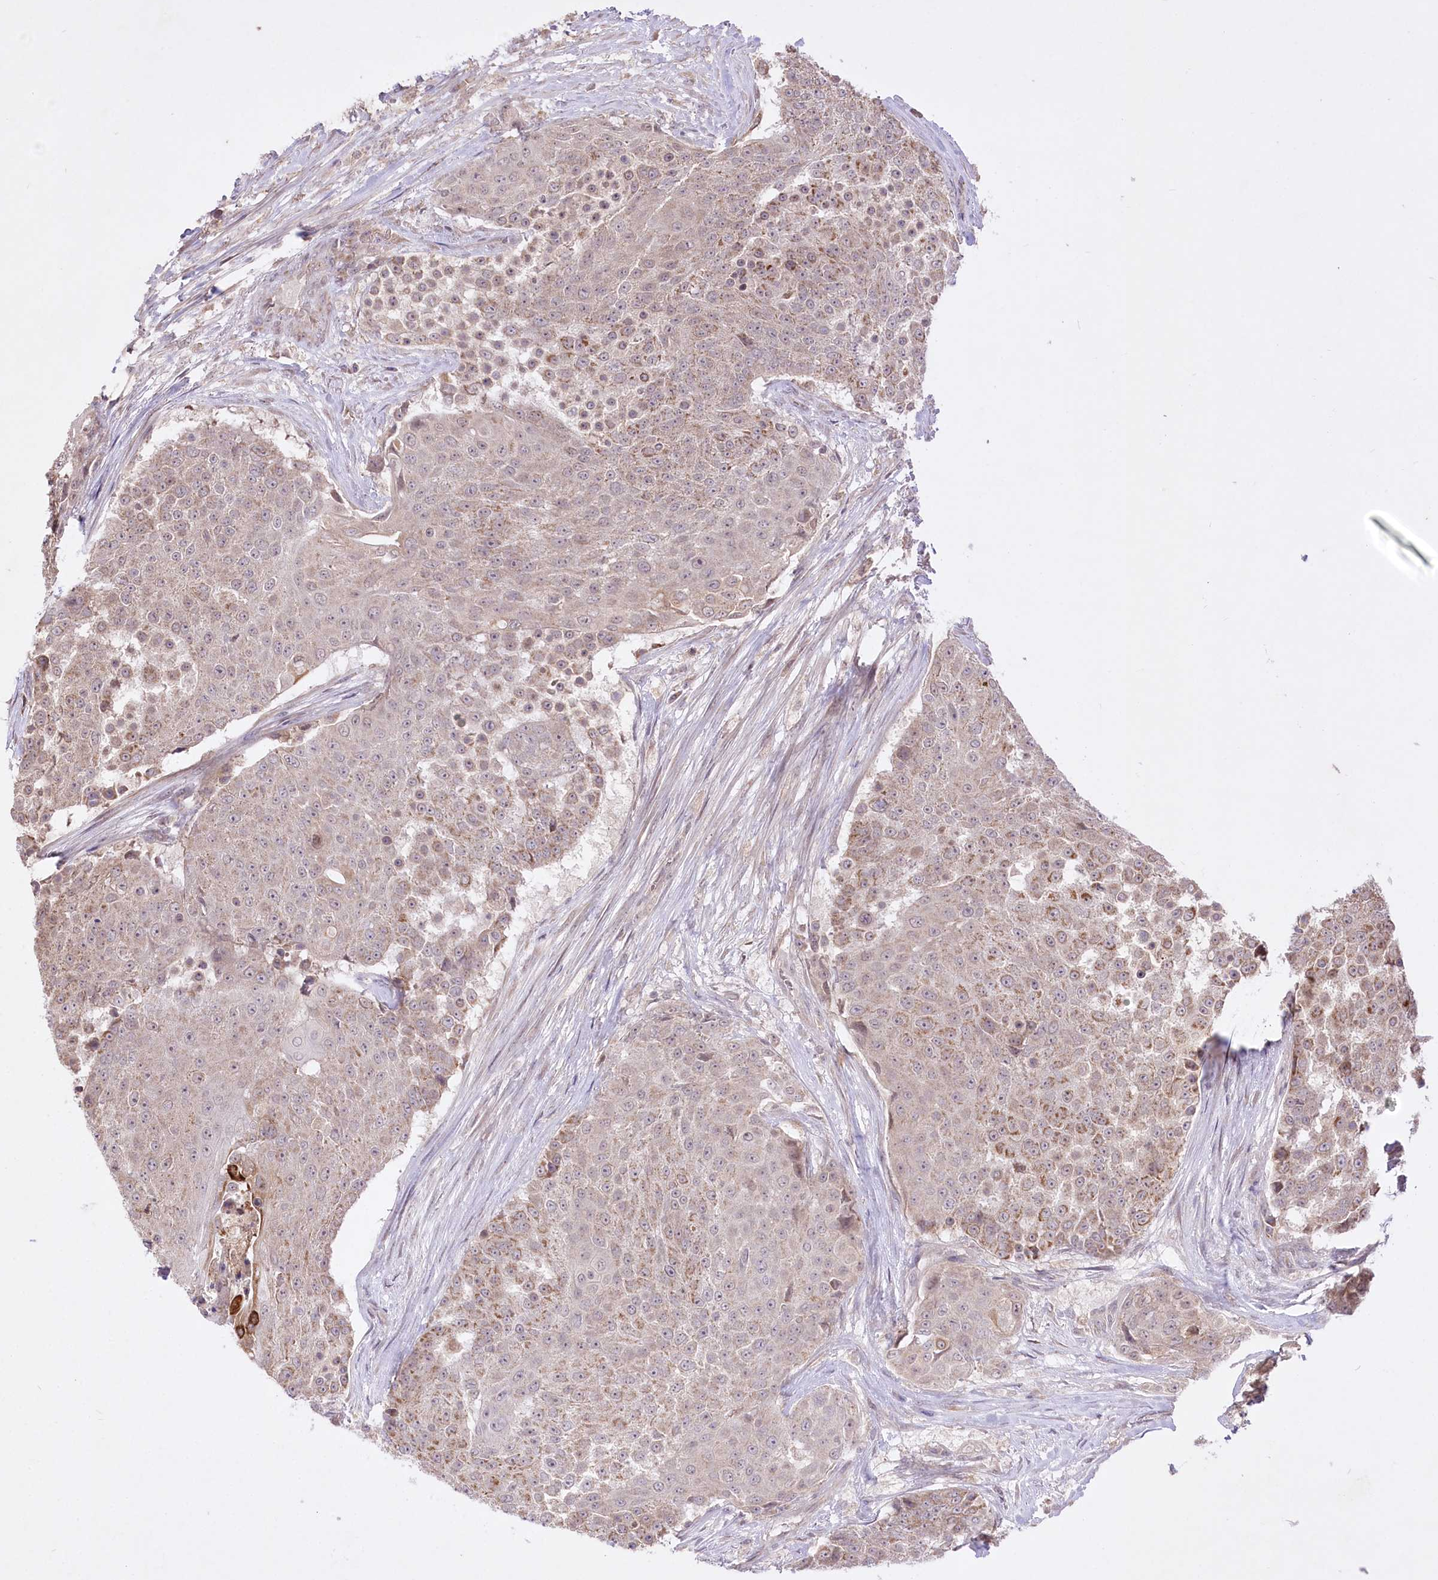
{"staining": {"intensity": "moderate", "quantity": "25%-75%", "location": "cytoplasmic/membranous"}, "tissue": "urothelial cancer", "cell_type": "Tumor cells", "image_type": "cancer", "snomed": [{"axis": "morphology", "description": "Urothelial carcinoma, High grade"}, {"axis": "topography", "description": "Urinary bladder"}], "caption": "Immunohistochemistry (IHC) micrograph of neoplastic tissue: human urothelial carcinoma (high-grade) stained using immunohistochemistry (IHC) displays medium levels of moderate protein expression localized specifically in the cytoplasmic/membranous of tumor cells, appearing as a cytoplasmic/membranous brown color.", "gene": "HELT", "patient": {"sex": "female", "age": 63}}